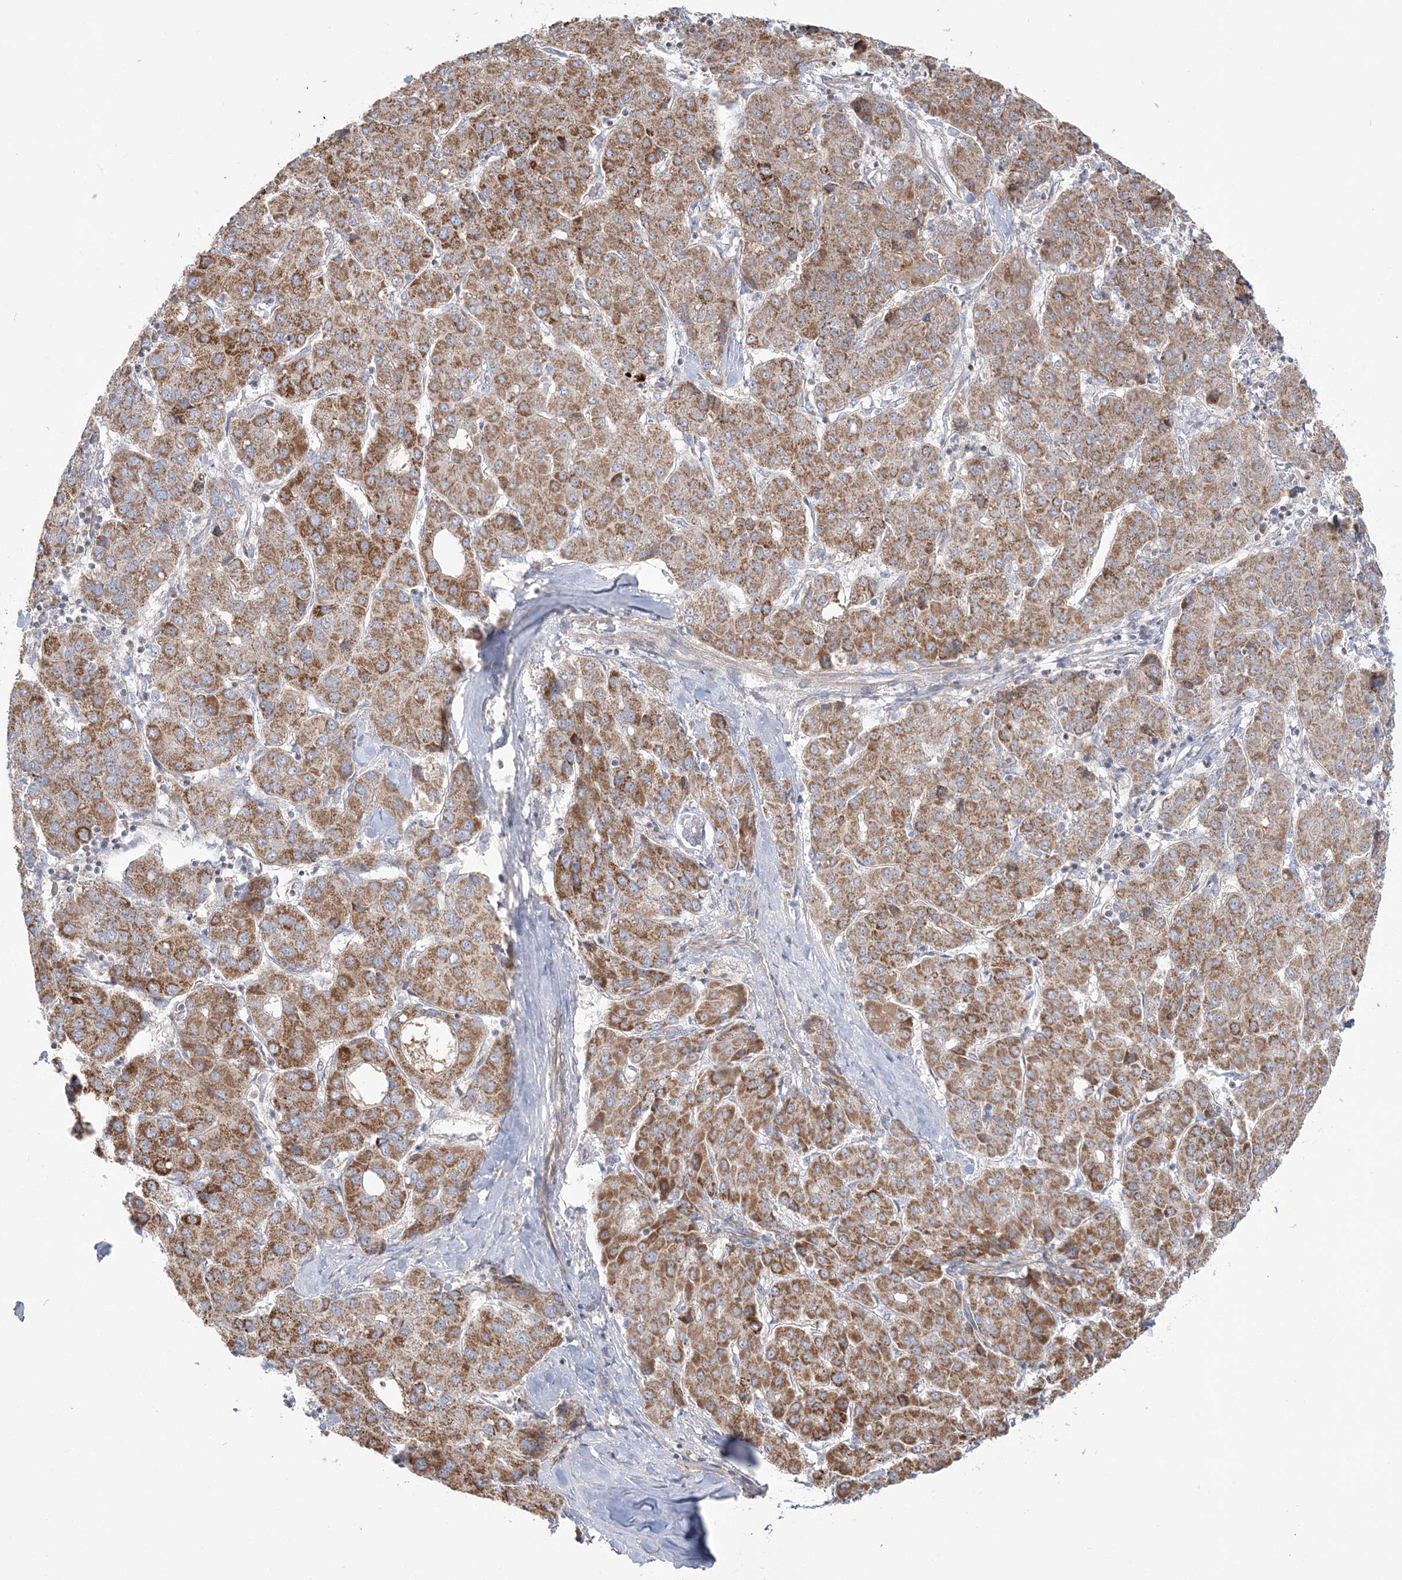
{"staining": {"intensity": "moderate", "quantity": ">75%", "location": "cytoplasmic/membranous"}, "tissue": "liver cancer", "cell_type": "Tumor cells", "image_type": "cancer", "snomed": [{"axis": "morphology", "description": "Carcinoma, Hepatocellular, NOS"}, {"axis": "topography", "description": "Liver"}], "caption": "Immunohistochemistry (IHC) (DAB (3,3'-diaminobenzidine)) staining of human liver cancer displays moderate cytoplasmic/membranous protein expression in approximately >75% of tumor cells.", "gene": "SCLT1", "patient": {"sex": "male", "age": 65}}